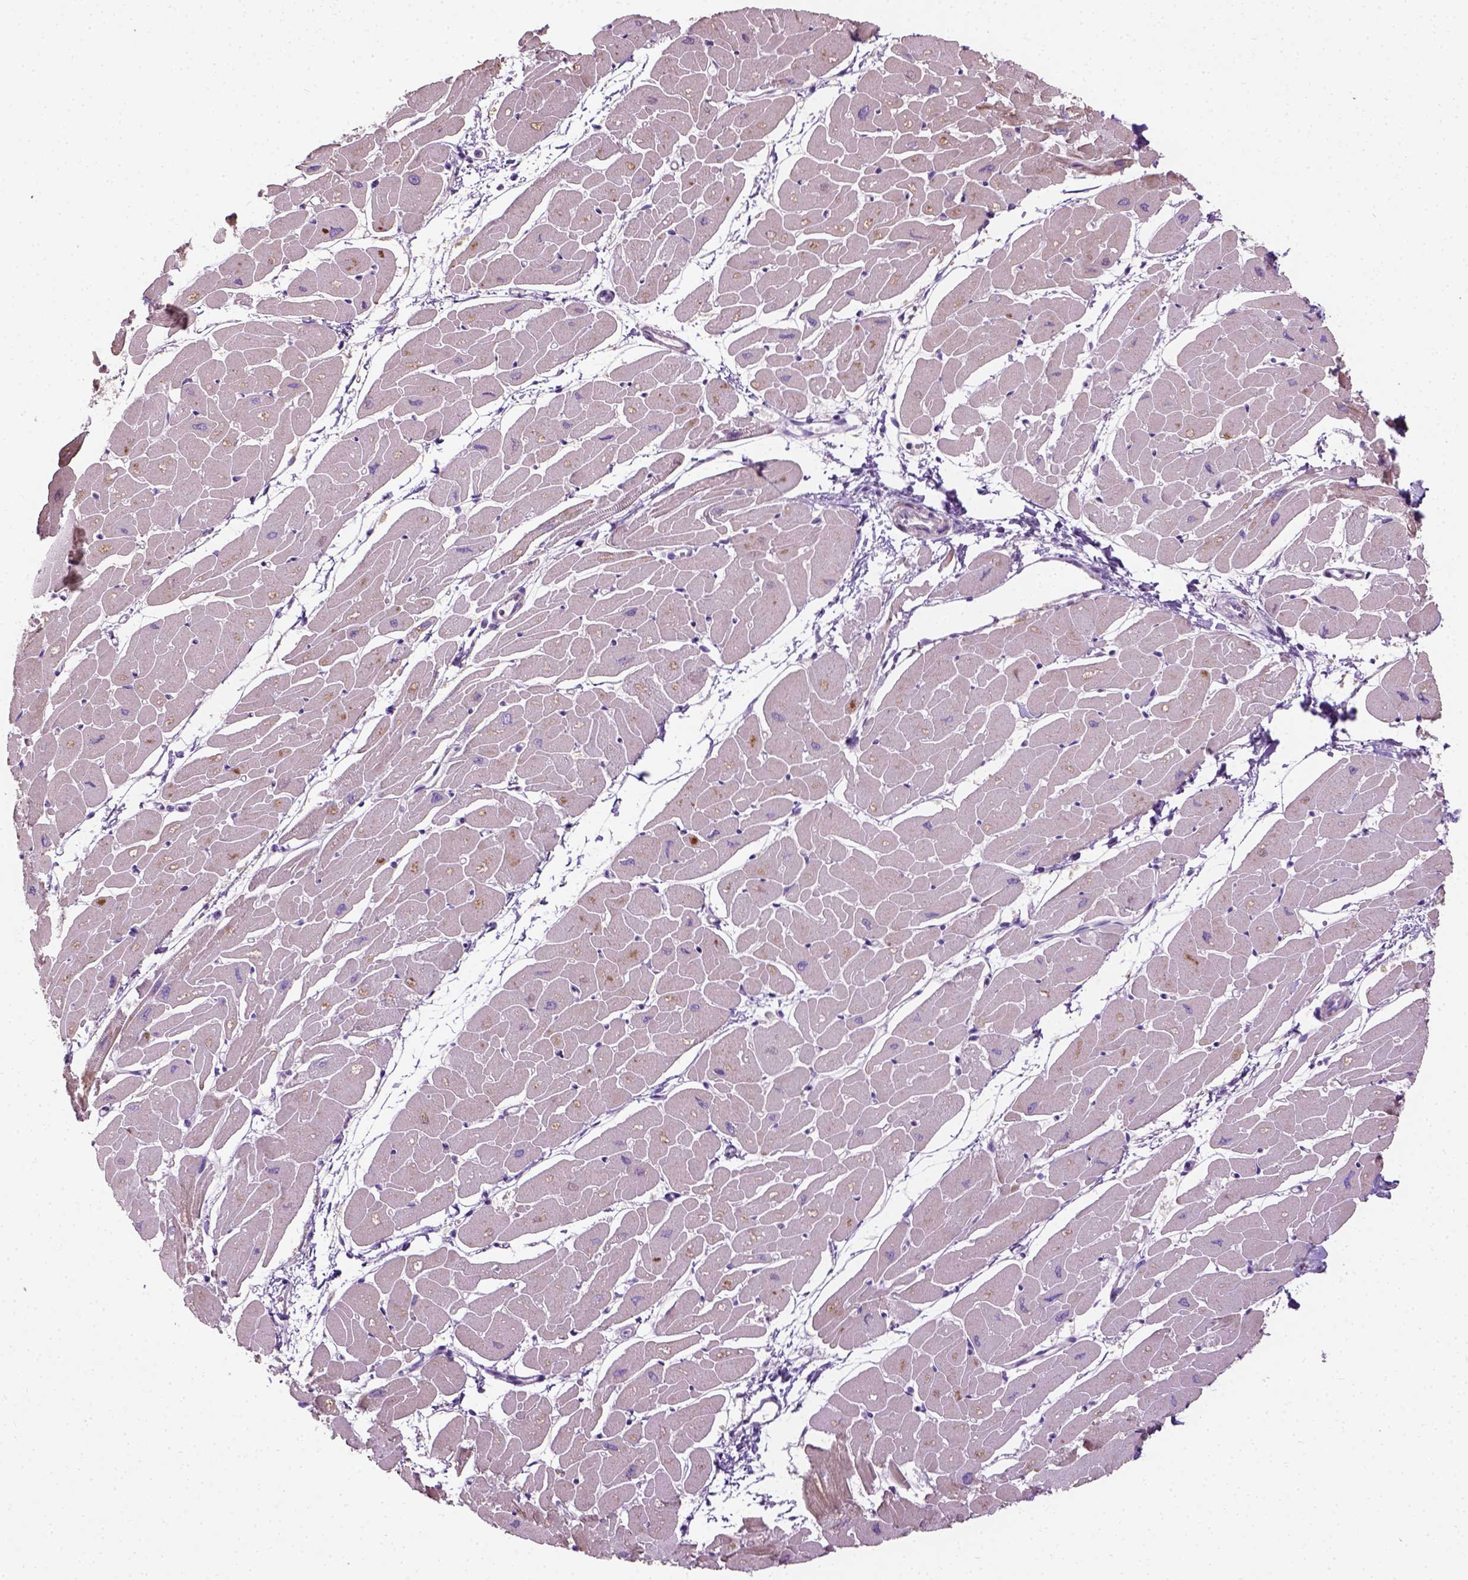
{"staining": {"intensity": "moderate", "quantity": "<25%", "location": "cytoplasmic/membranous"}, "tissue": "heart muscle", "cell_type": "Cardiomyocytes", "image_type": "normal", "snomed": [{"axis": "morphology", "description": "Normal tissue, NOS"}, {"axis": "topography", "description": "Heart"}], "caption": "Cardiomyocytes reveal low levels of moderate cytoplasmic/membranous positivity in approximately <25% of cells in benign human heart muscle.", "gene": "PKP3", "patient": {"sex": "male", "age": 57}}